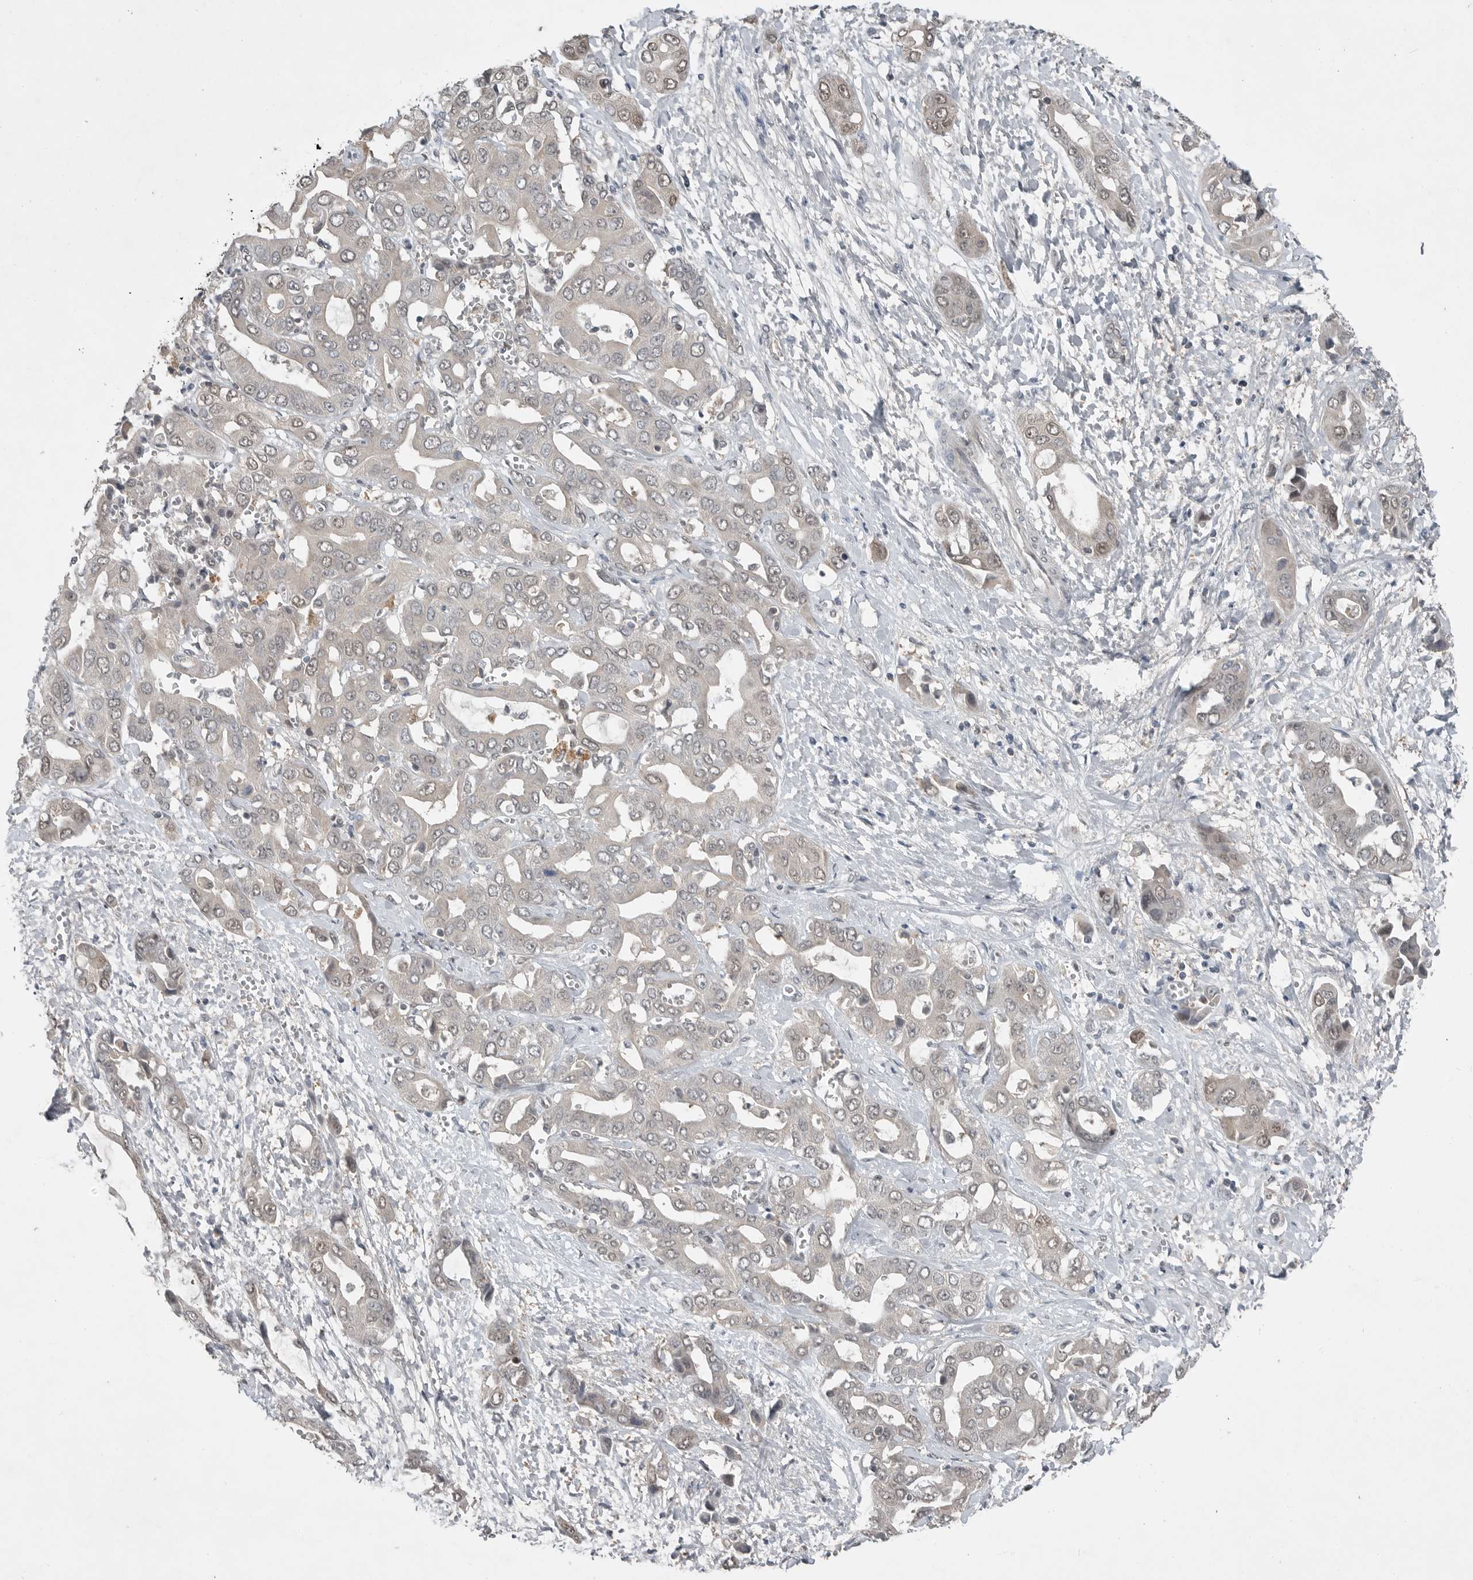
{"staining": {"intensity": "weak", "quantity": "25%-75%", "location": "nuclear"}, "tissue": "liver cancer", "cell_type": "Tumor cells", "image_type": "cancer", "snomed": [{"axis": "morphology", "description": "Cholangiocarcinoma"}, {"axis": "topography", "description": "Liver"}], "caption": "Human cholangiocarcinoma (liver) stained with a brown dye demonstrates weak nuclear positive staining in about 25%-75% of tumor cells.", "gene": "MFAP3L", "patient": {"sex": "female", "age": 52}}